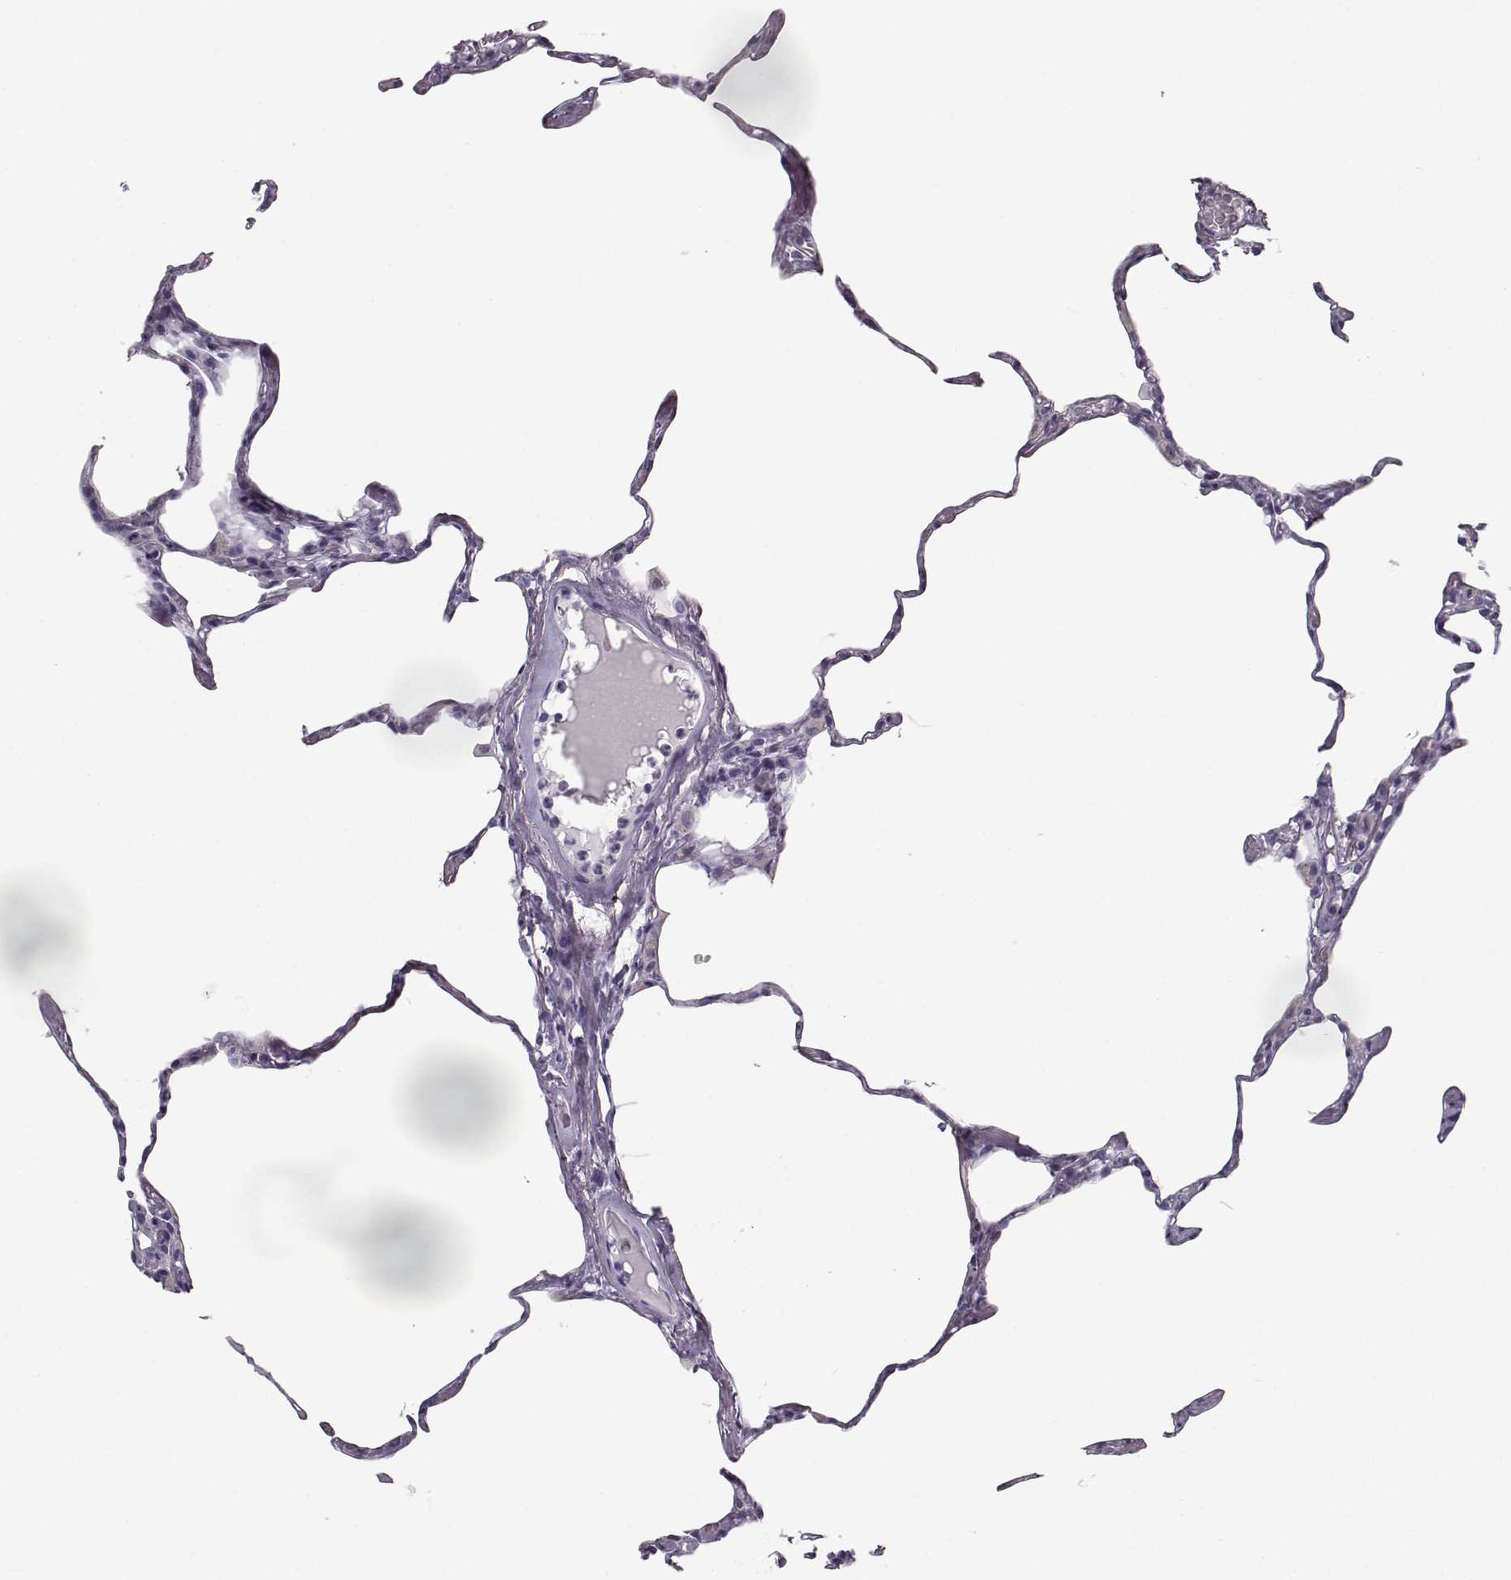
{"staining": {"intensity": "negative", "quantity": "none", "location": "none"}, "tissue": "lung", "cell_type": "Alveolar cells", "image_type": "normal", "snomed": [{"axis": "morphology", "description": "Normal tissue, NOS"}, {"axis": "topography", "description": "Lung"}], "caption": "Immunohistochemistry micrograph of benign human lung stained for a protein (brown), which reveals no expression in alveolar cells.", "gene": "SEMG2", "patient": {"sex": "male", "age": 65}}